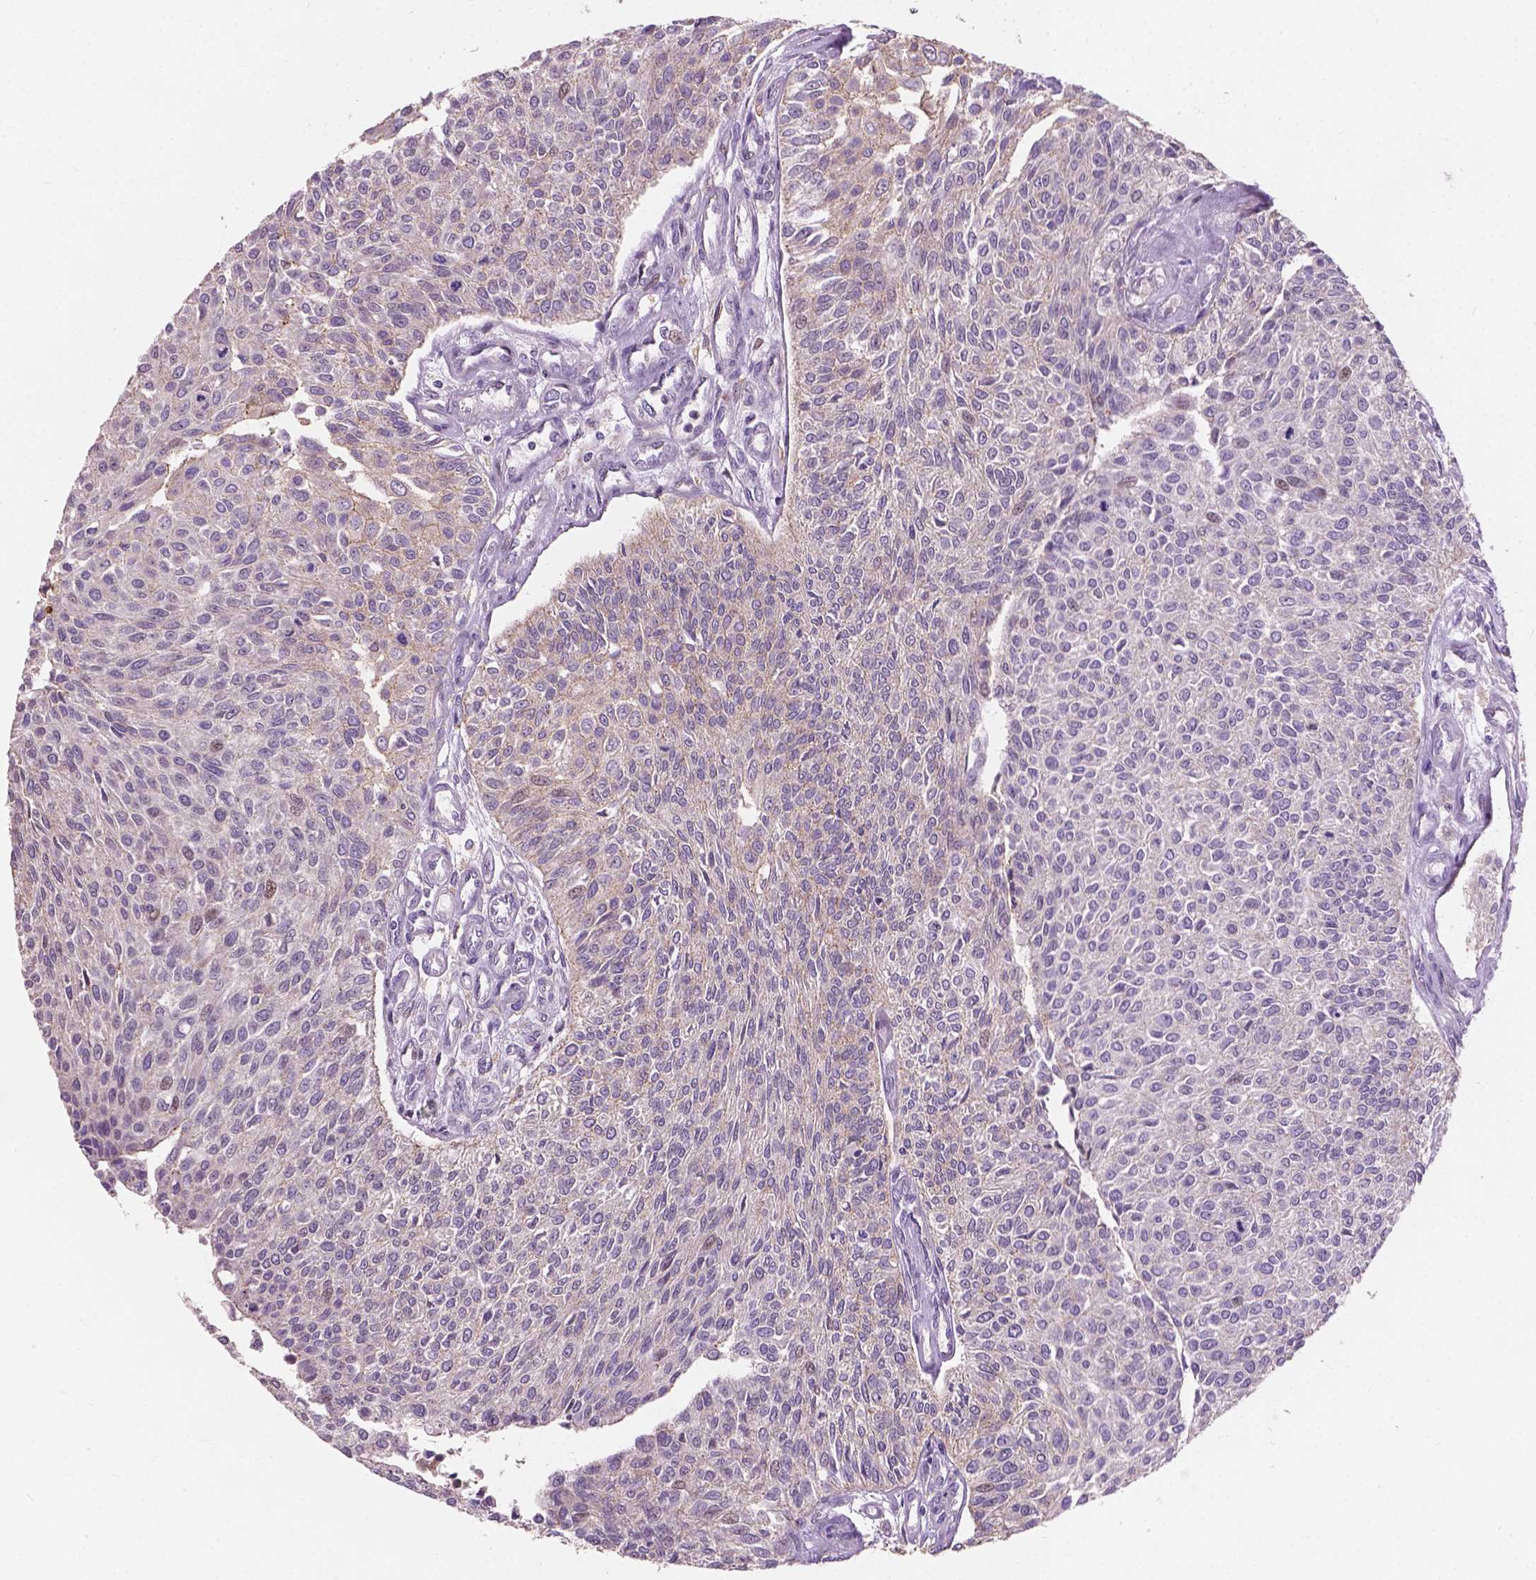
{"staining": {"intensity": "negative", "quantity": "none", "location": "none"}, "tissue": "urothelial cancer", "cell_type": "Tumor cells", "image_type": "cancer", "snomed": [{"axis": "morphology", "description": "Urothelial carcinoma, NOS"}, {"axis": "topography", "description": "Urinary bladder"}], "caption": "Urothelial cancer was stained to show a protein in brown. There is no significant expression in tumor cells.", "gene": "MYH14", "patient": {"sex": "male", "age": 55}}